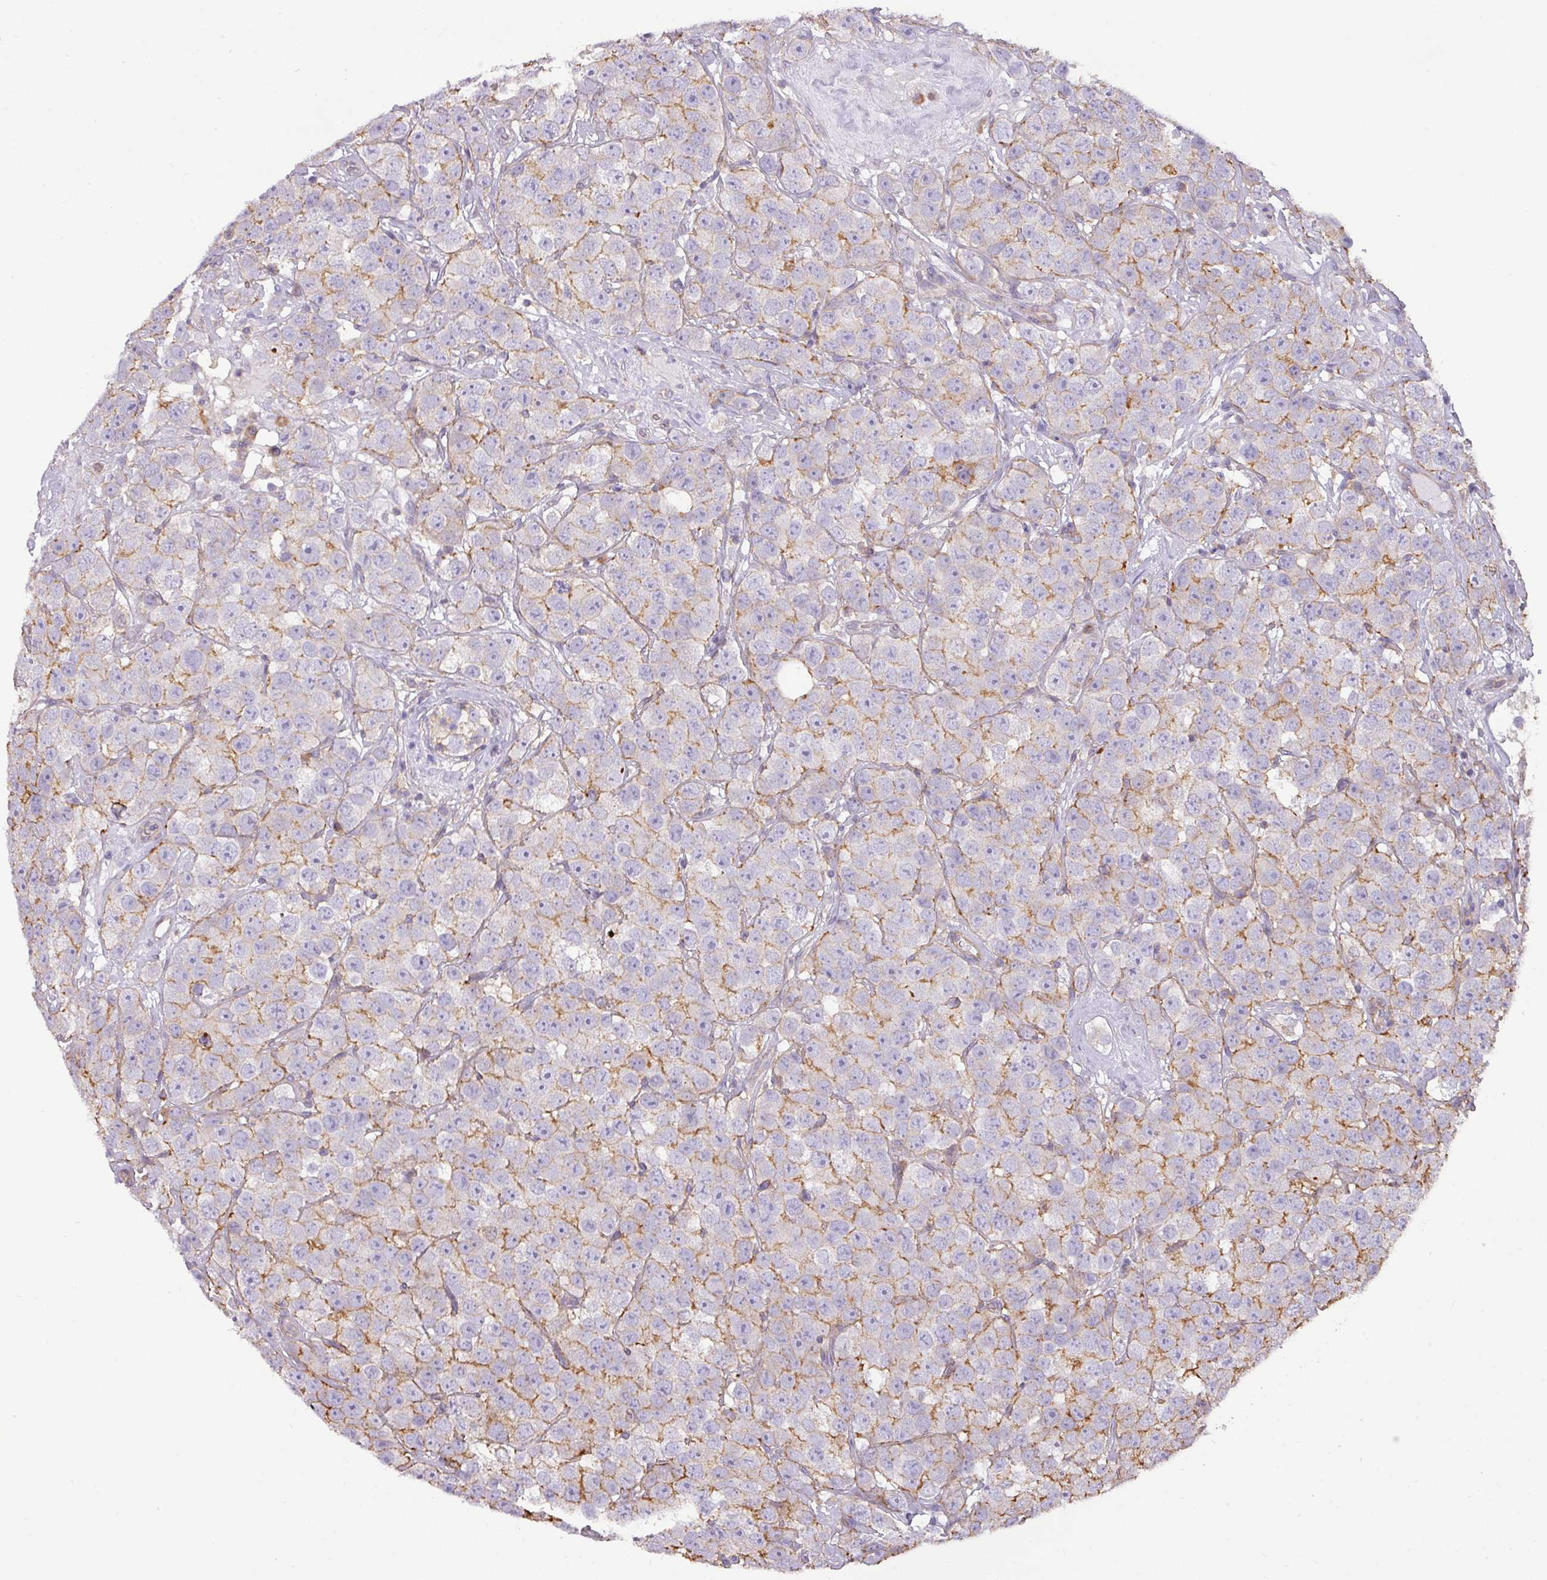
{"staining": {"intensity": "moderate", "quantity": "<25%", "location": "cytoplasmic/membranous"}, "tissue": "testis cancer", "cell_type": "Tumor cells", "image_type": "cancer", "snomed": [{"axis": "morphology", "description": "Seminoma, NOS"}, {"axis": "topography", "description": "Testis"}], "caption": "Seminoma (testis) stained with DAB IHC exhibits low levels of moderate cytoplasmic/membranous expression in about <25% of tumor cells. Nuclei are stained in blue.", "gene": "LRRC41", "patient": {"sex": "male", "age": 28}}